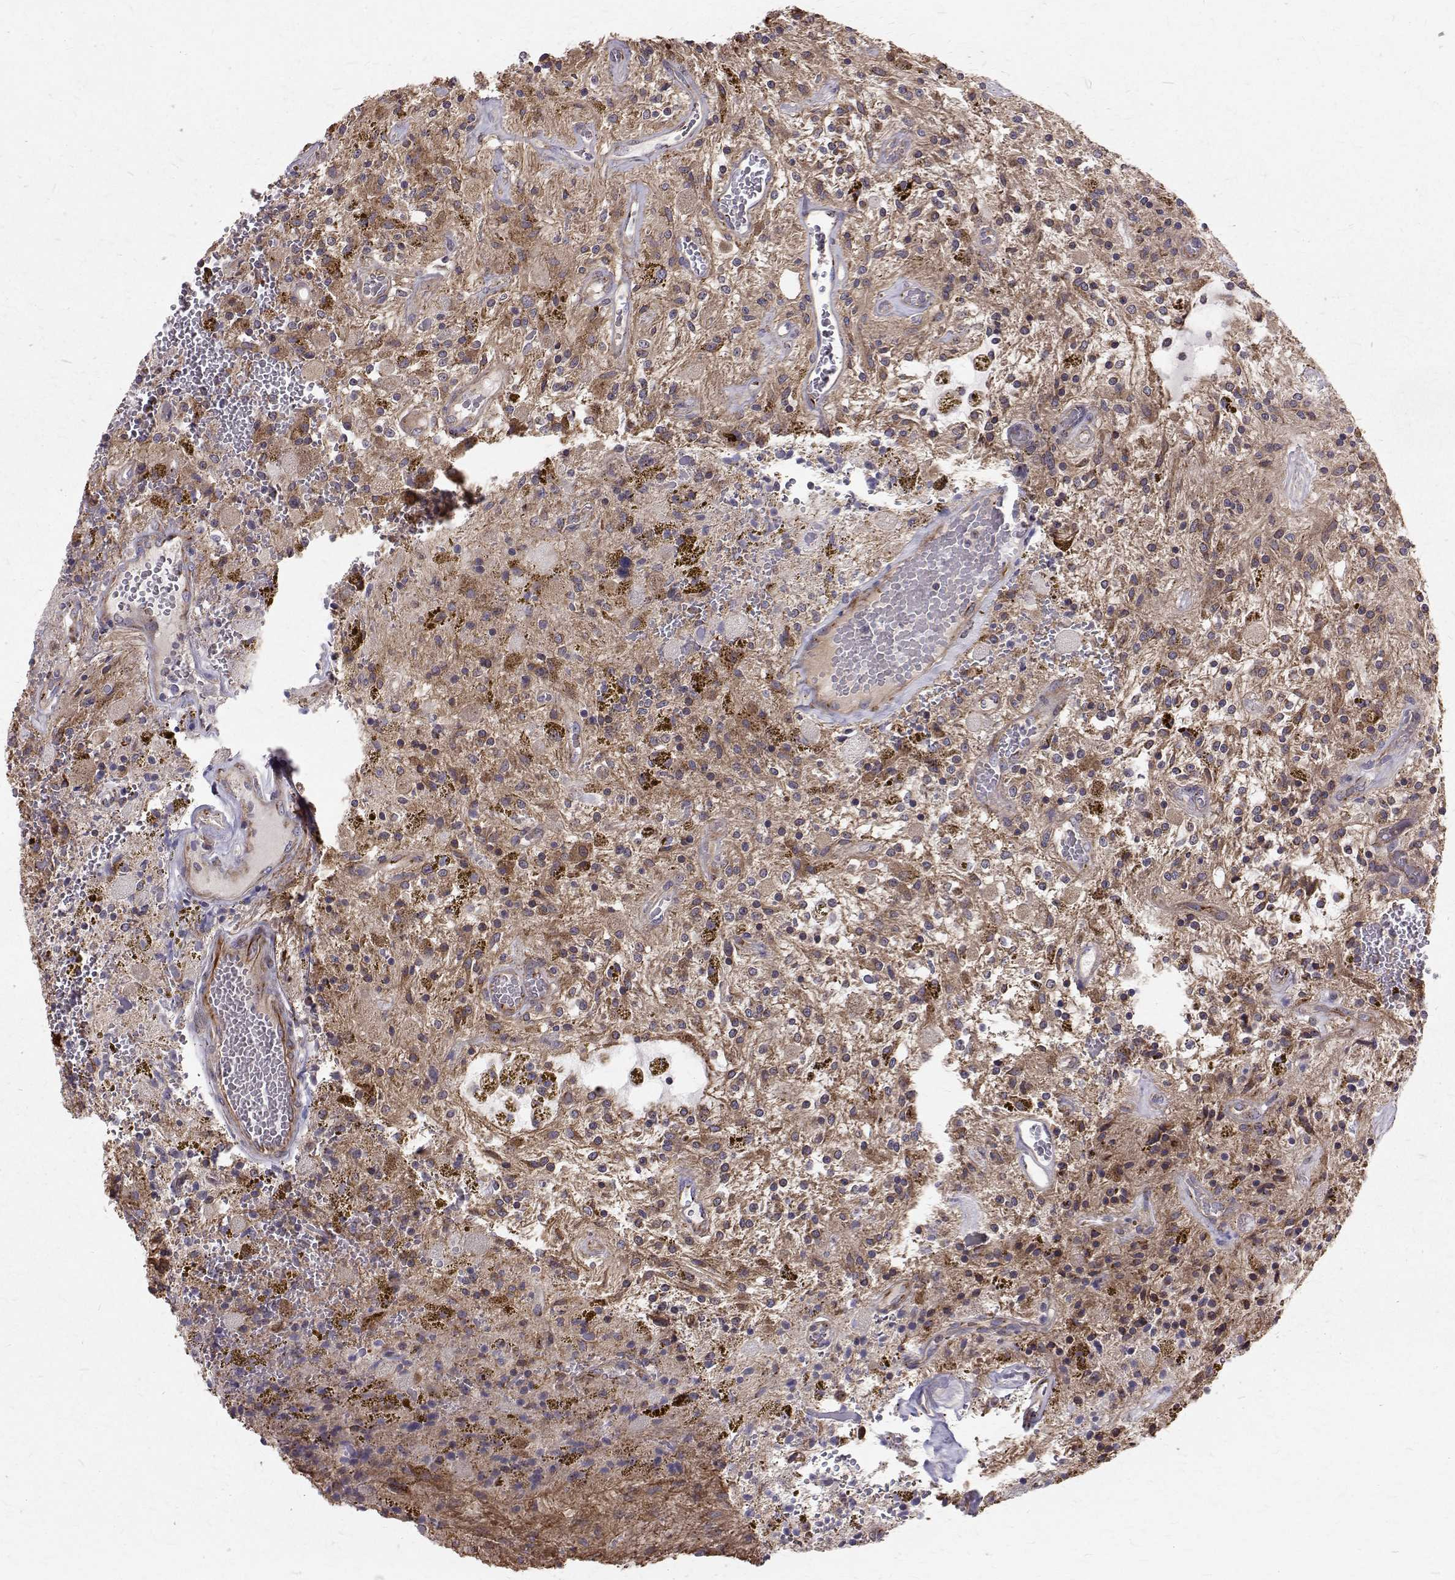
{"staining": {"intensity": "weak", "quantity": "<25%", "location": "cytoplasmic/membranous"}, "tissue": "glioma", "cell_type": "Tumor cells", "image_type": "cancer", "snomed": [{"axis": "morphology", "description": "Glioma, malignant, Low grade"}, {"axis": "topography", "description": "Cerebellum"}], "caption": "Immunohistochemistry photomicrograph of human malignant glioma (low-grade) stained for a protein (brown), which reveals no staining in tumor cells. (DAB (3,3'-diaminobenzidine) IHC with hematoxylin counter stain).", "gene": "ARFGAP1", "patient": {"sex": "female", "age": 14}}